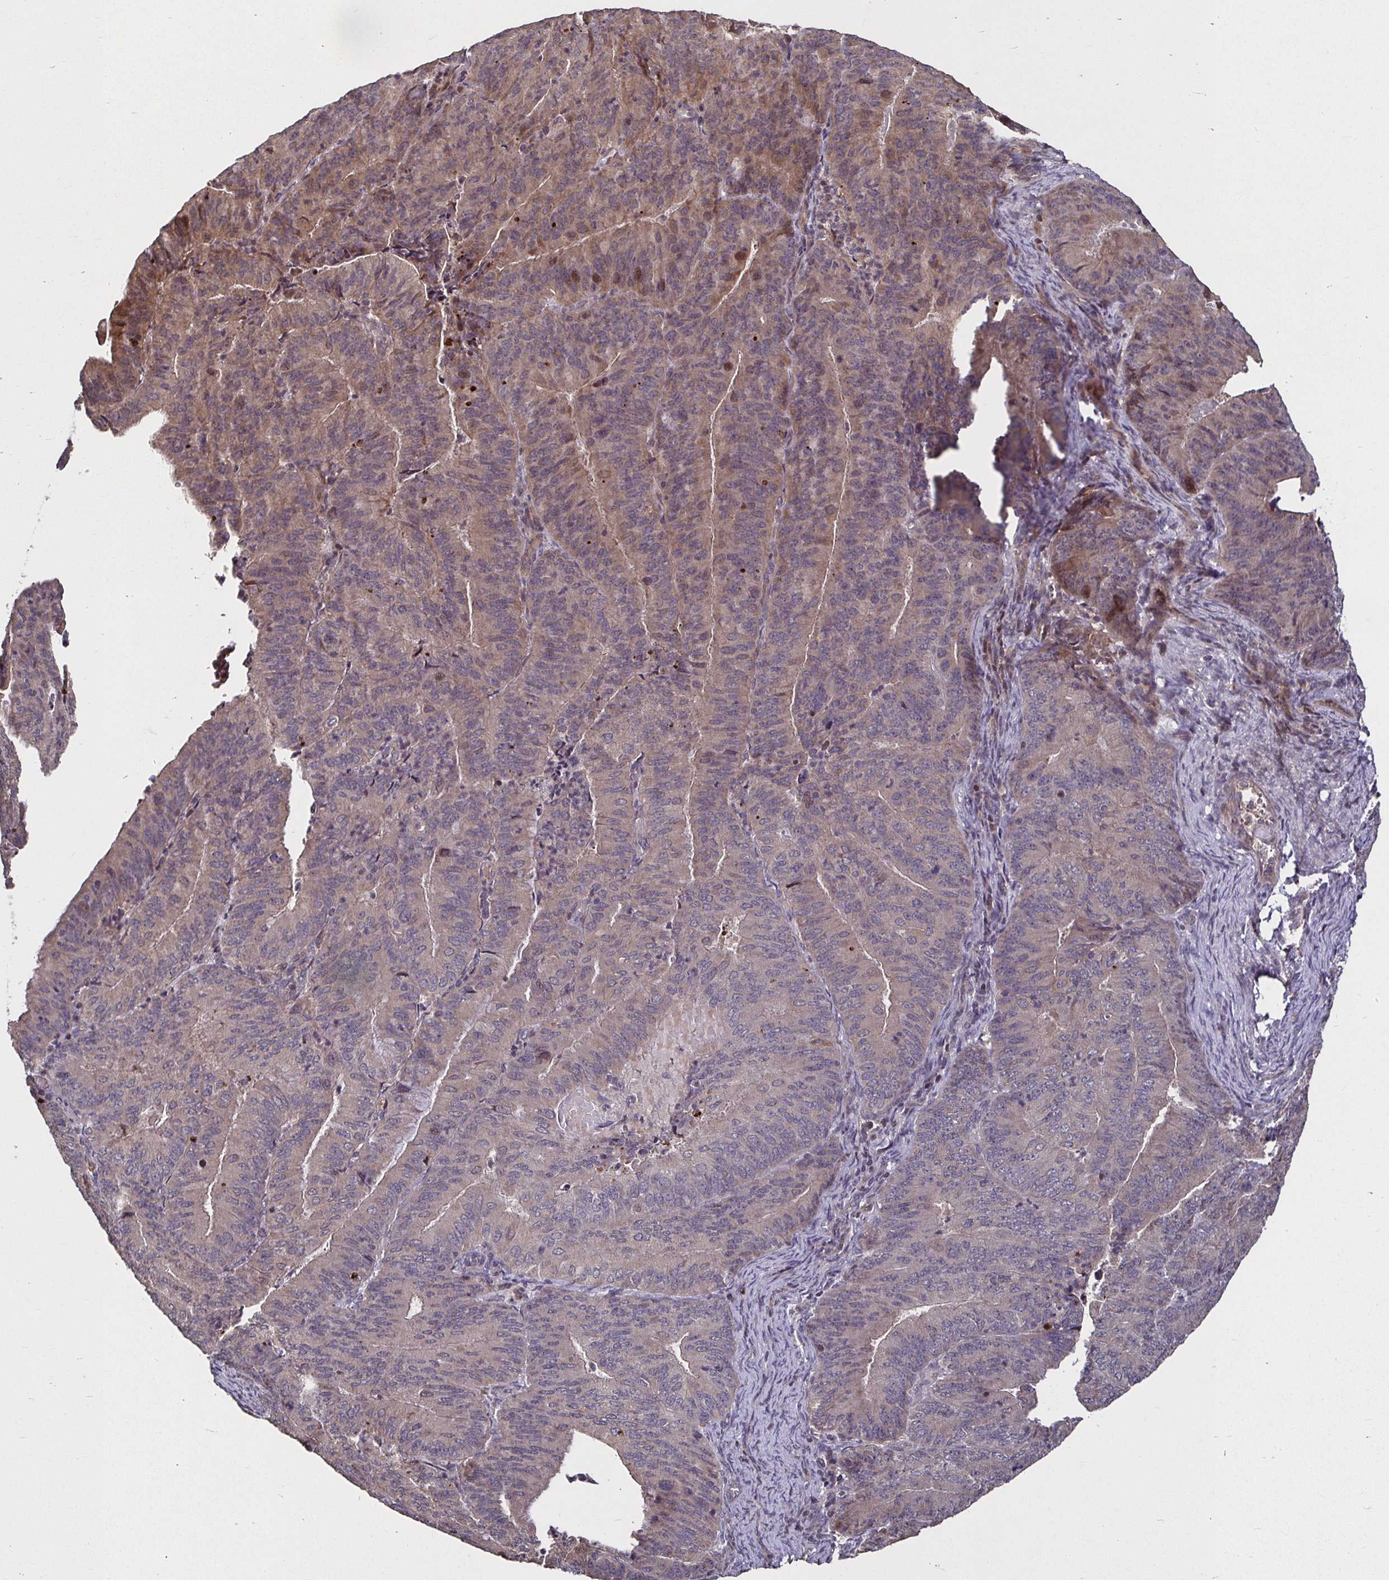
{"staining": {"intensity": "weak", "quantity": "<25%", "location": "cytoplasmic/membranous"}, "tissue": "endometrial cancer", "cell_type": "Tumor cells", "image_type": "cancer", "snomed": [{"axis": "morphology", "description": "Adenocarcinoma, NOS"}, {"axis": "topography", "description": "Endometrium"}], "caption": "Immunohistochemical staining of endometrial adenocarcinoma displays no significant expression in tumor cells.", "gene": "SMYD3", "patient": {"sex": "female", "age": 57}}